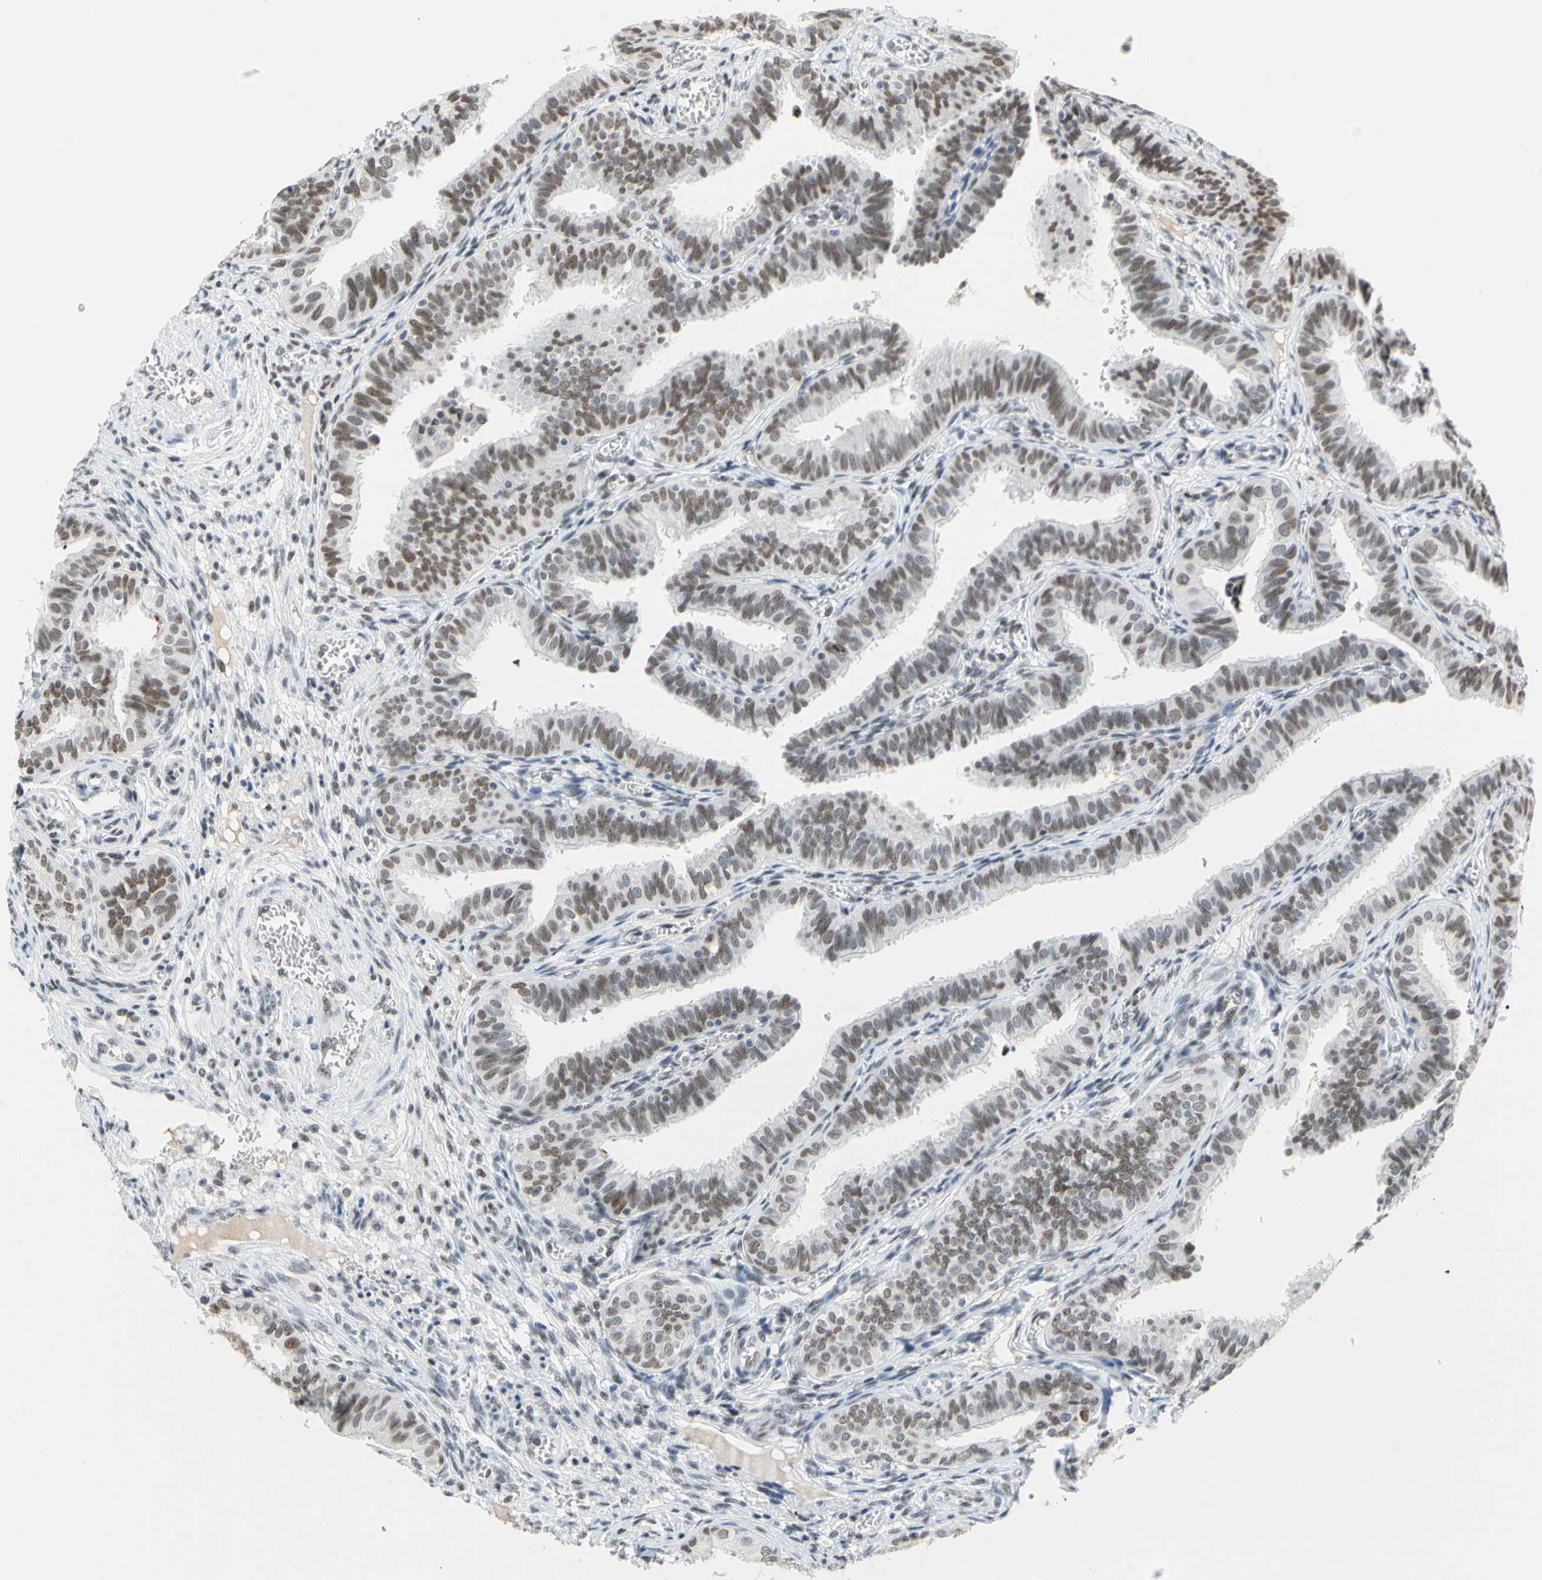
{"staining": {"intensity": "strong", "quantity": ">75%", "location": "nuclear"}, "tissue": "fallopian tube", "cell_type": "Glandular cells", "image_type": "normal", "snomed": [{"axis": "morphology", "description": "Normal tissue, NOS"}, {"axis": "topography", "description": "Fallopian tube"}], "caption": "Protein expression analysis of benign human fallopian tube reveals strong nuclear staining in about >75% of glandular cells.", "gene": "ZSCAN16", "patient": {"sex": "female", "age": 46}}